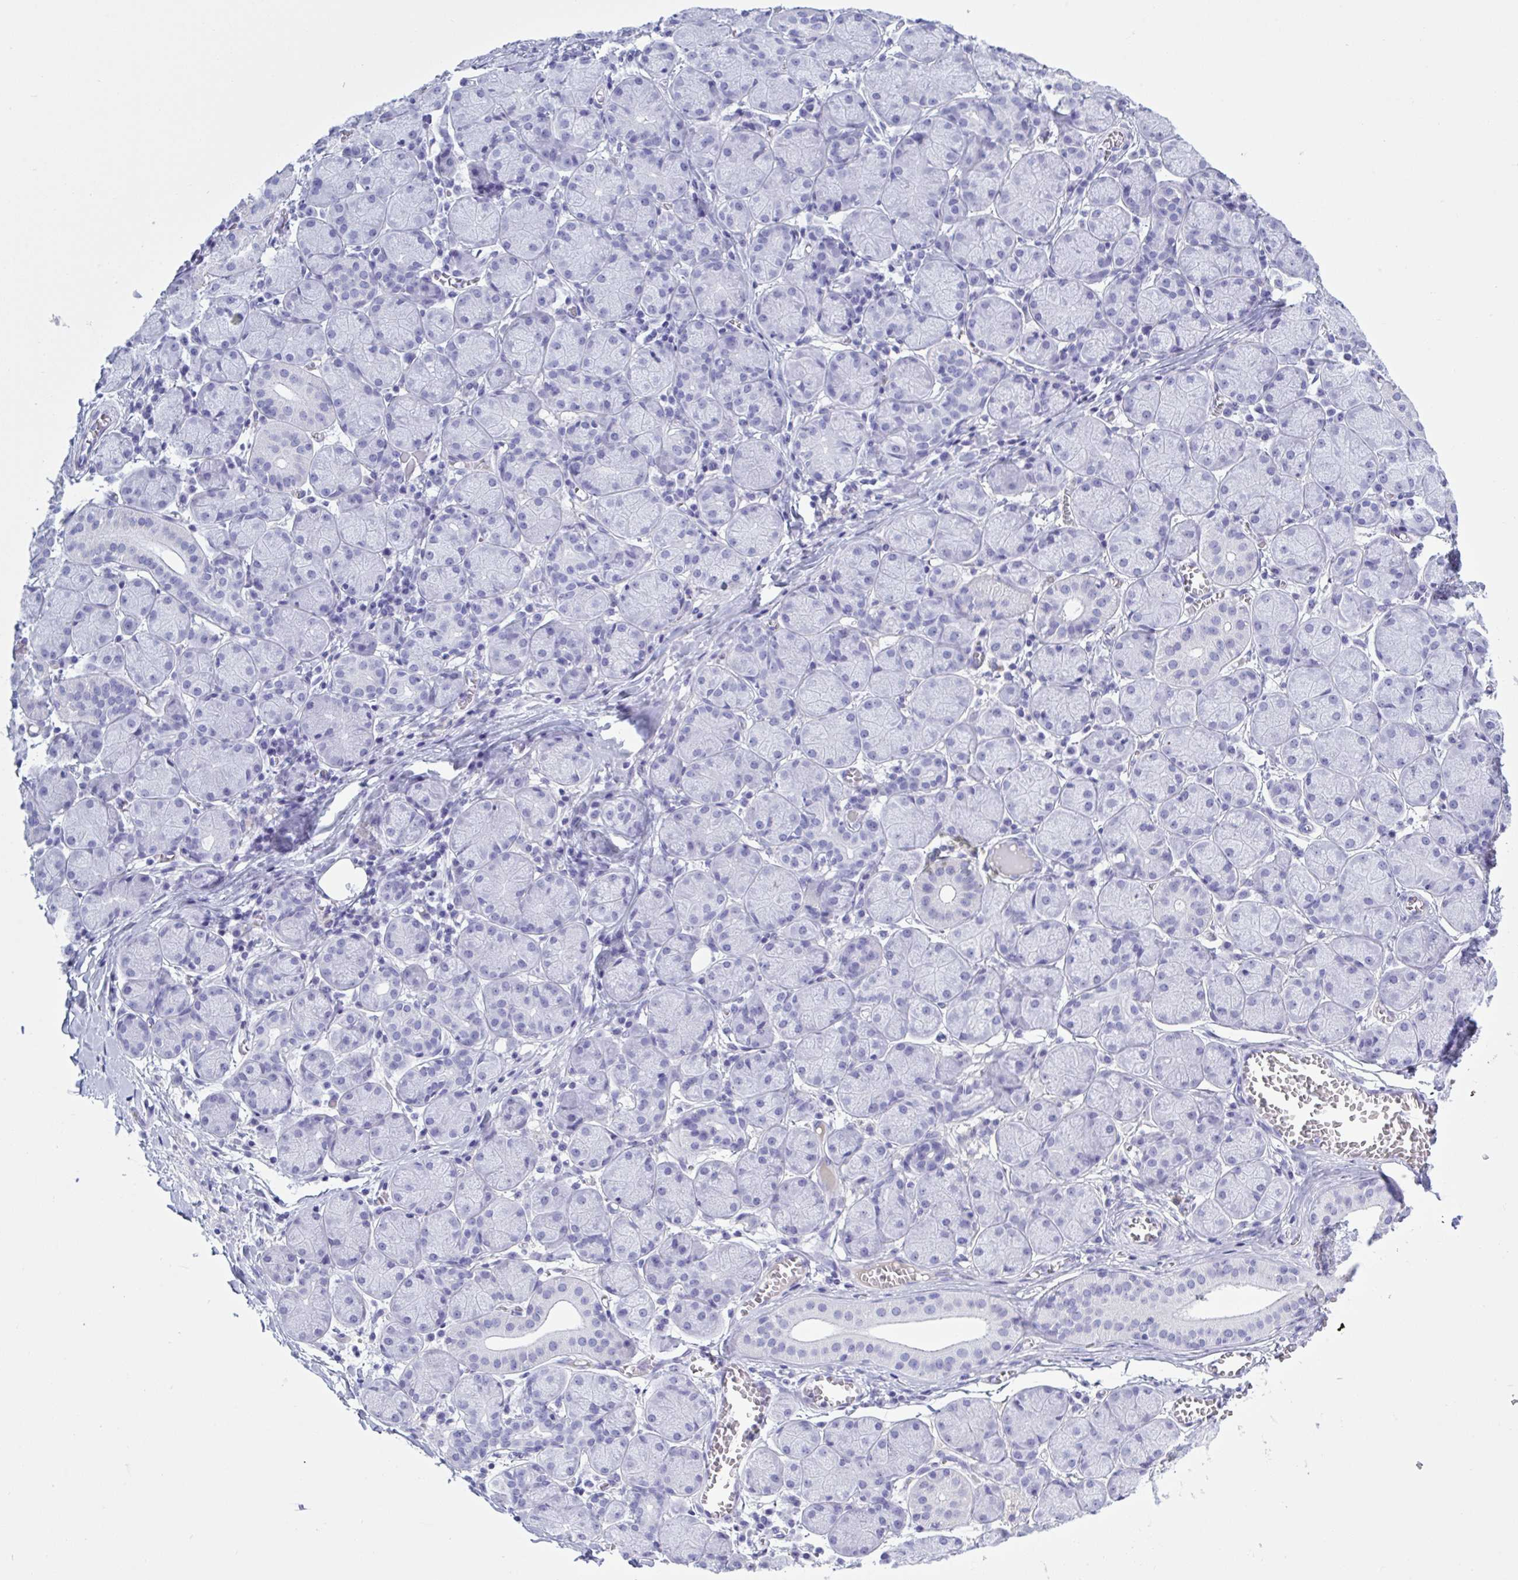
{"staining": {"intensity": "negative", "quantity": "none", "location": "none"}, "tissue": "salivary gland", "cell_type": "Glandular cells", "image_type": "normal", "snomed": [{"axis": "morphology", "description": "Normal tissue, NOS"}, {"axis": "topography", "description": "Salivary gland"}], "caption": "Human salivary gland stained for a protein using immunohistochemistry reveals no positivity in glandular cells.", "gene": "USP35", "patient": {"sex": "female", "age": 24}}